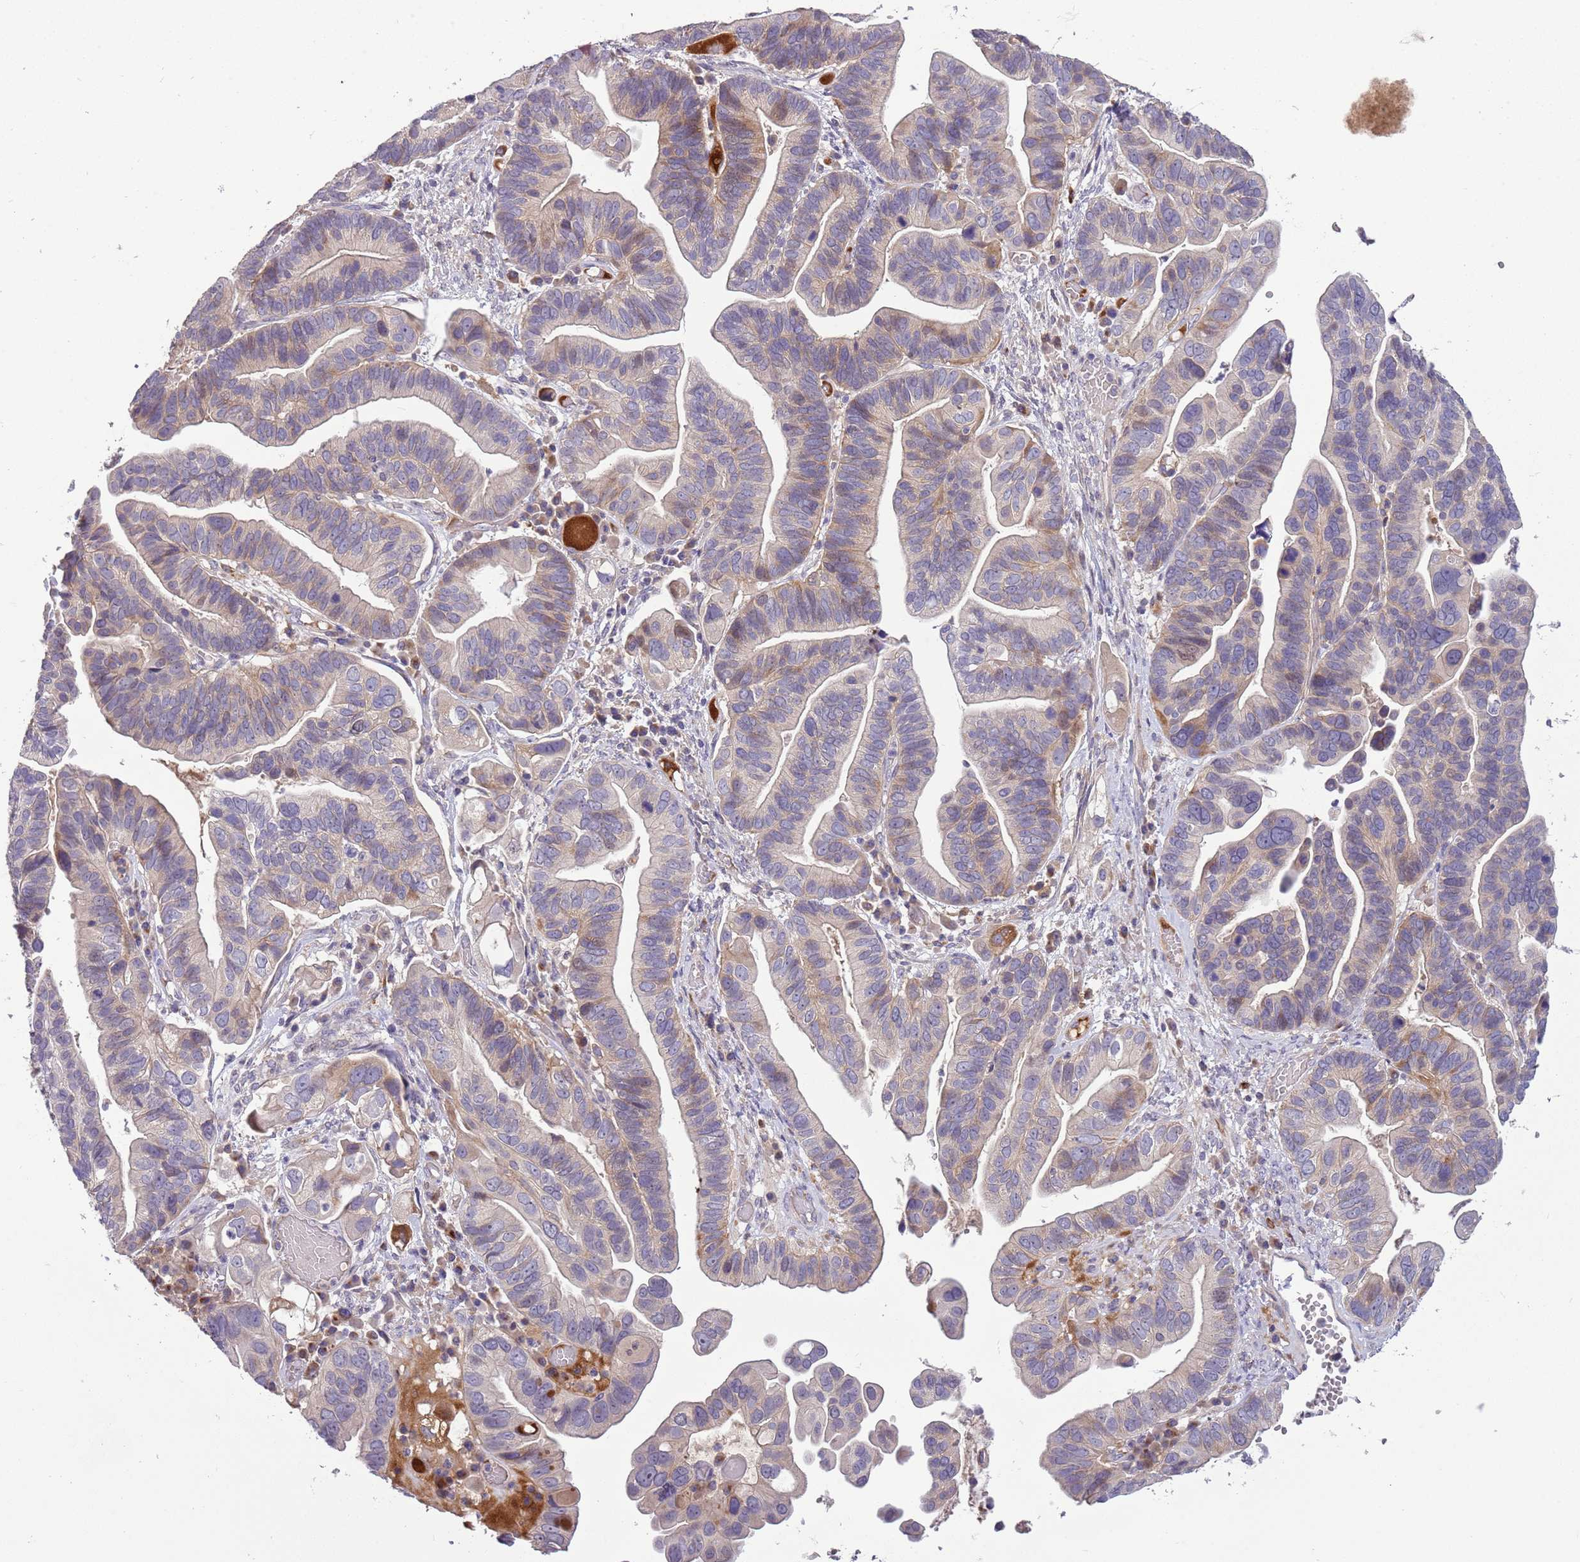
{"staining": {"intensity": "weak", "quantity": "<25%", "location": "cytoplasmic/membranous"}, "tissue": "ovarian cancer", "cell_type": "Tumor cells", "image_type": "cancer", "snomed": [{"axis": "morphology", "description": "Cystadenocarcinoma, serous, NOS"}, {"axis": "topography", "description": "Ovary"}], "caption": "The photomicrograph displays no staining of tumor cells in serous cystadenocarcinoma (ovarian).", "gene": "SCAMP5", "patient": {"sex": "female", "age": 56}}